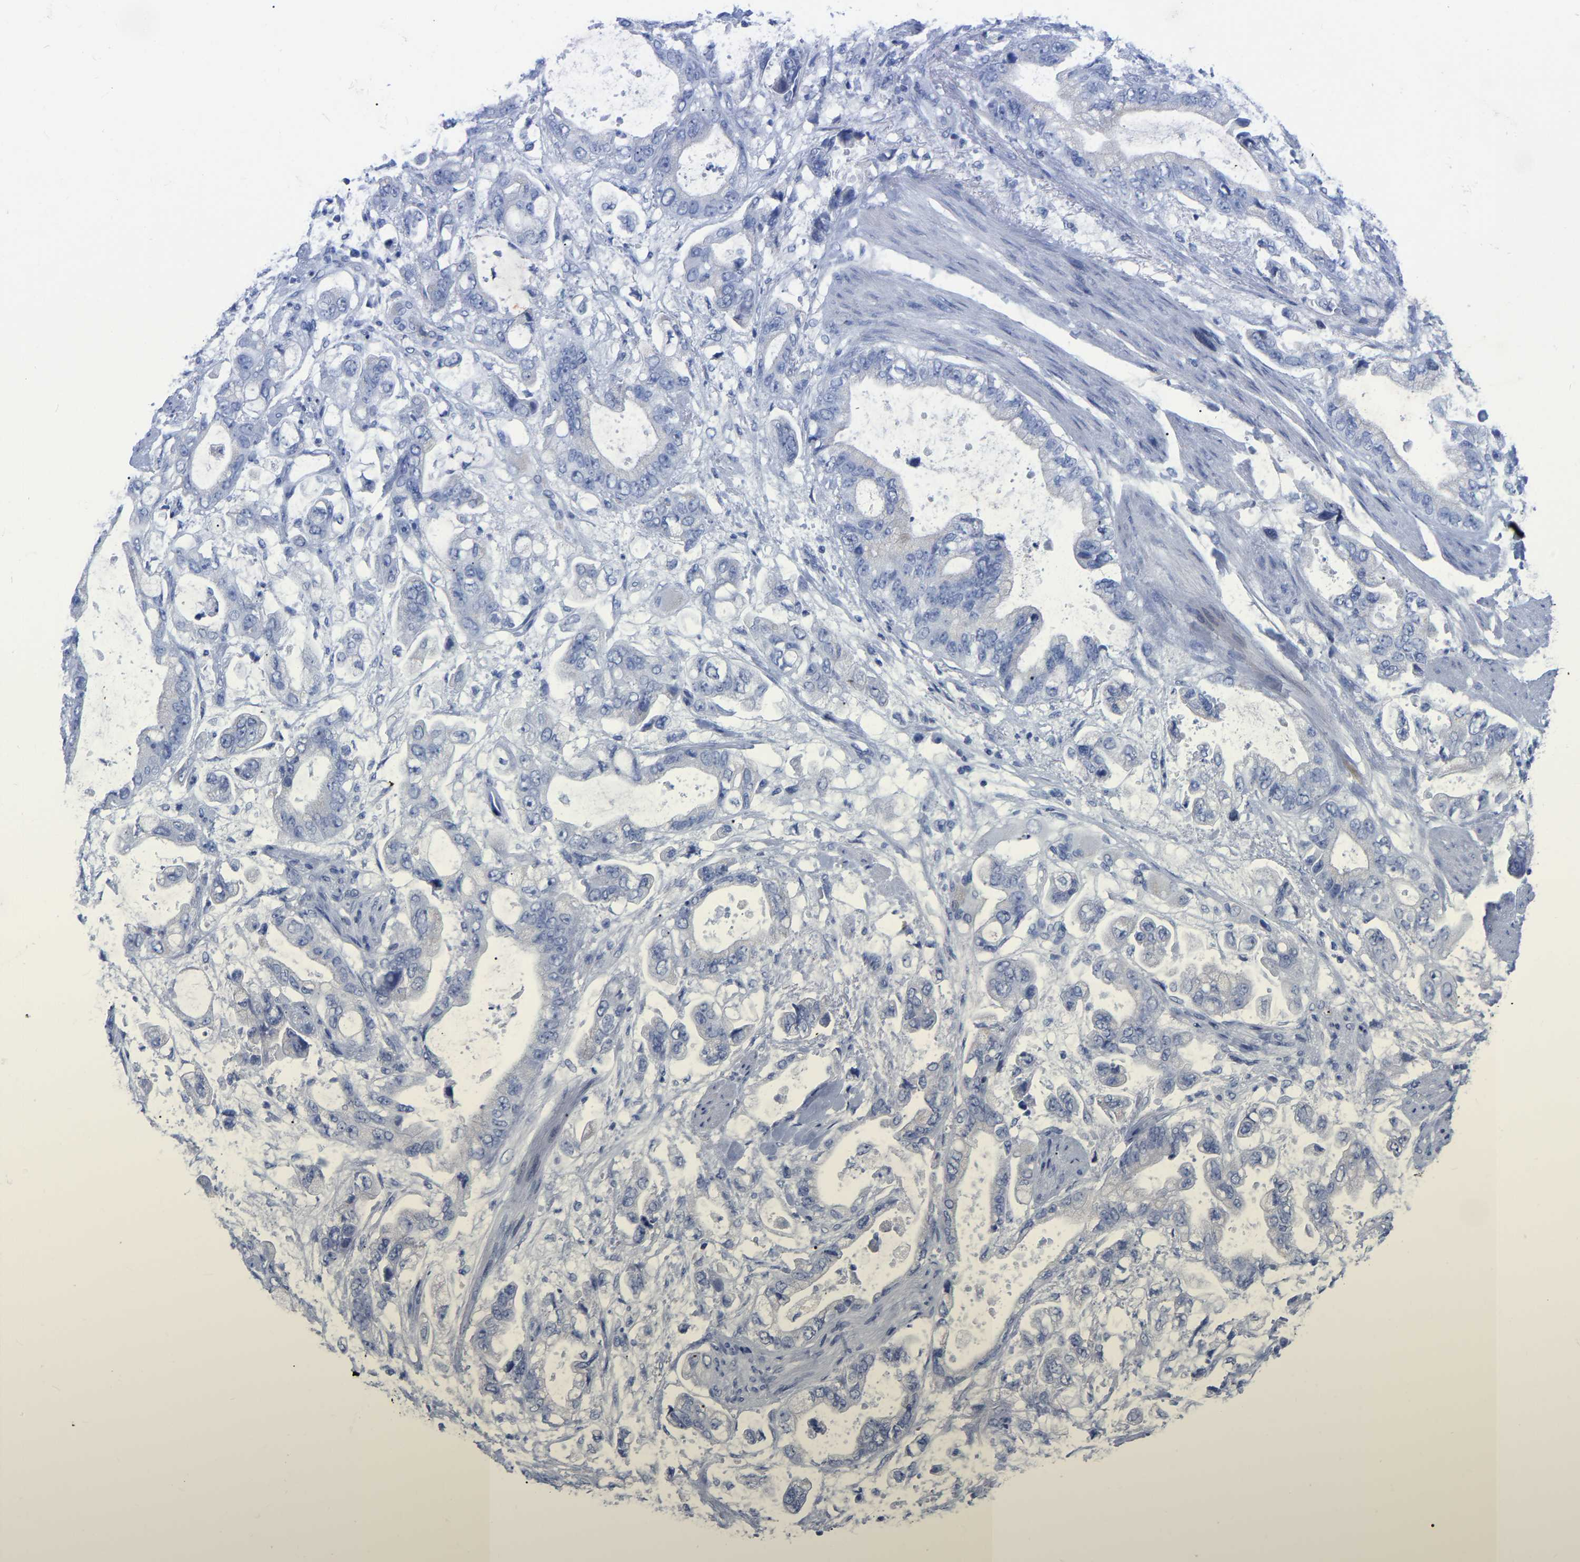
{"staining": {"intensity": "negative", "quantity": "none", "location": "none"}, "tissue": "stomach cancer", "cell_type": "Tumor cells", "image_type": "cancer", "snomed": [{"axis": "morphology", "description": "Normal tissue, NOS"}, {"axis": "morphology", "description": "Adenocarcinoma, NOS"}, {"axis": "topography", "description": "Stomach"}], "caption": "This is a image of immunohistochemistry (IHC) staining of stomach cancer (adenocarcinoma), which shows no expression in tumor cells. (Immunohistochemistry, brightfield microscopy, high magnification).", "gene": "ZNF629", "patient": {"sex": "male", "age": 62}}